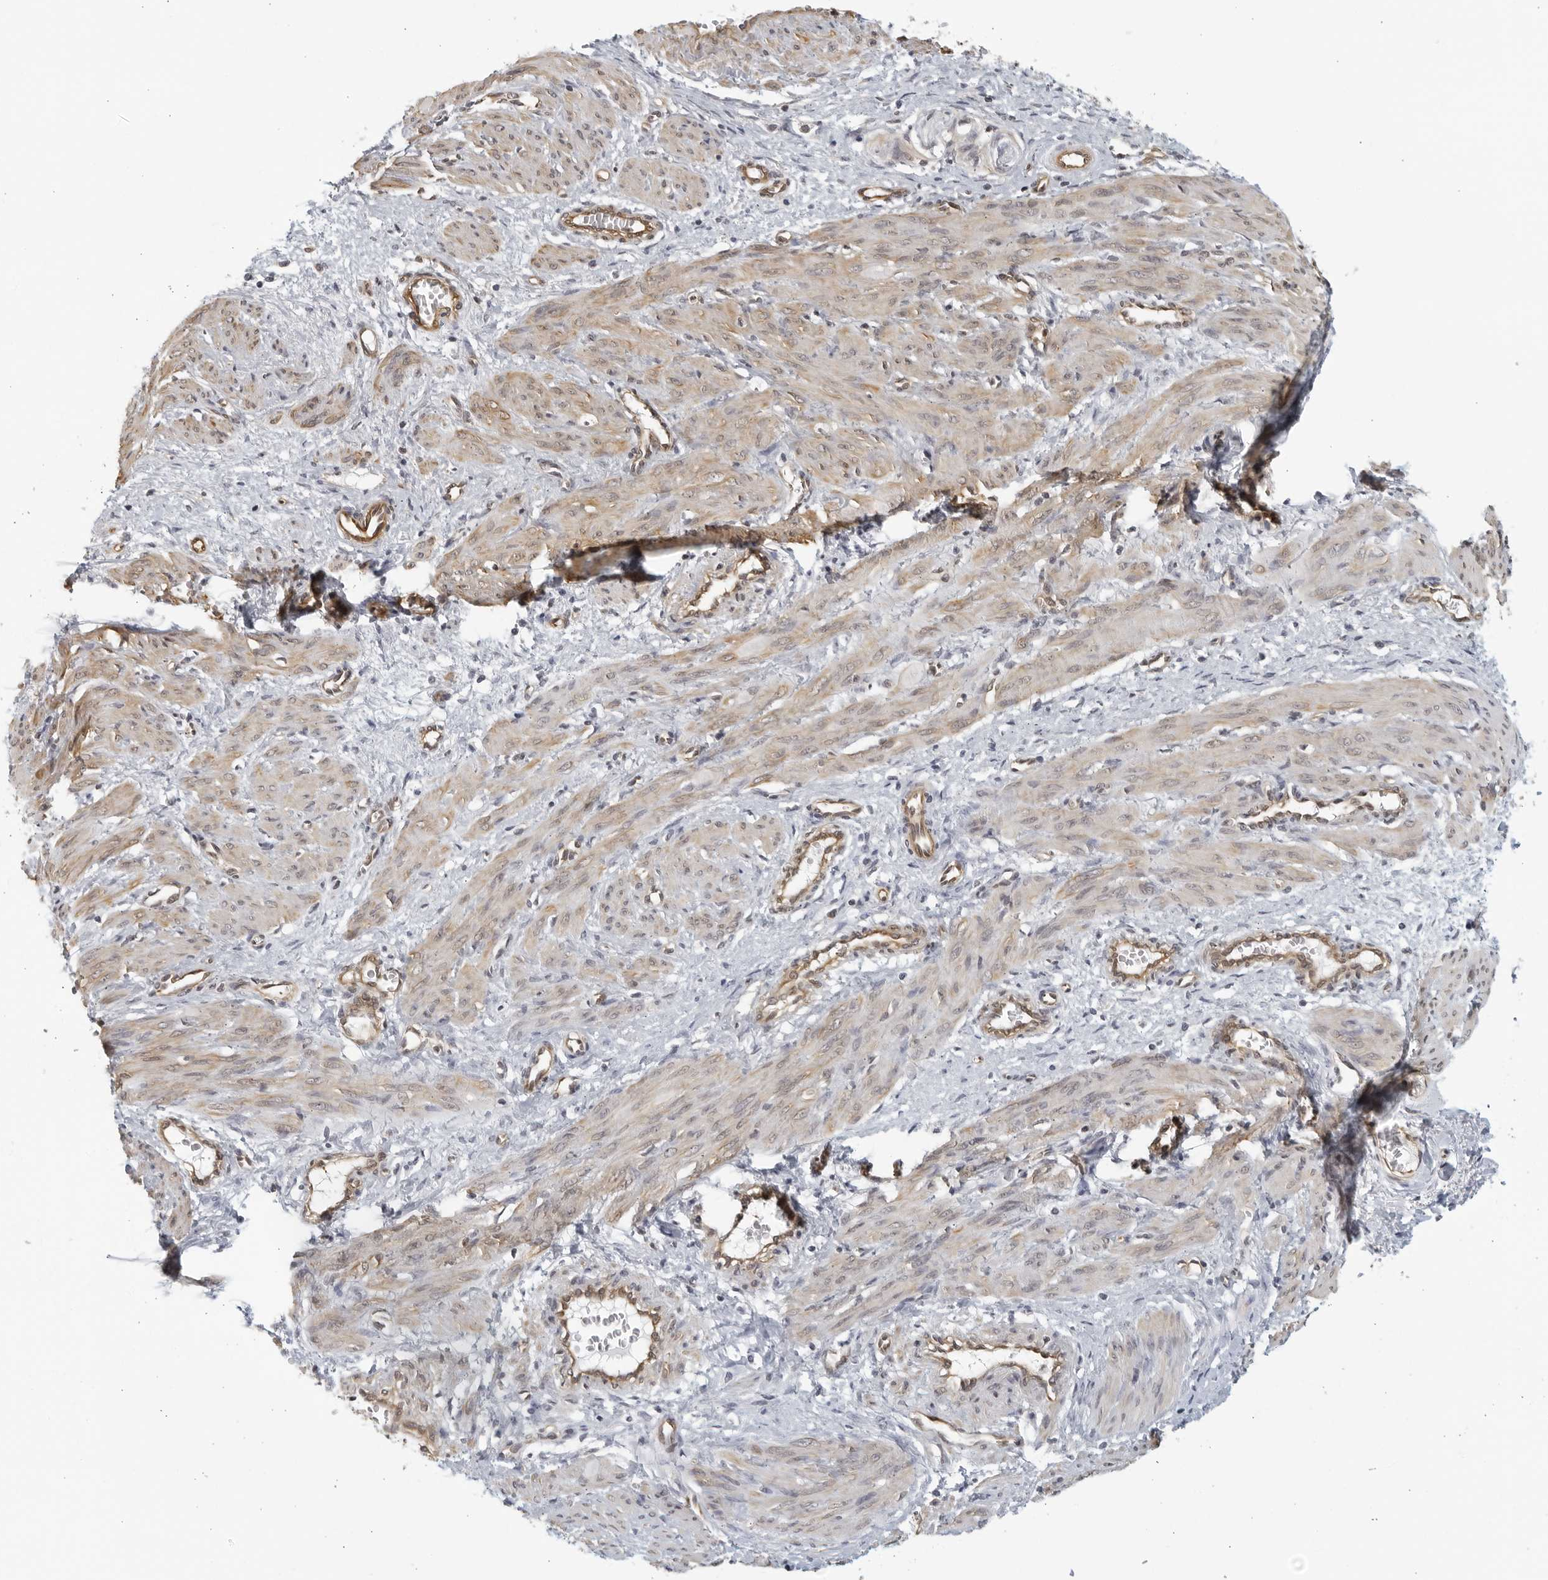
{"staining": {"intensity": "moderate", "quantity": "25%-75%", "location": "cytoplasmic/membranous"}, "tissue": "smooth muscle", "cell_type": "Smooth muscle cells", "image_type": "normal", "snomed": [{"axis": "morphology", "description": "Normal tissue, NOS"}, {"axis": "topography", "description": "Endometrium"}], "caption": "IHC (DAB (3,3'-diaminobenzidine)) staining of benign human smooth muscle reveals moderate cytoplasmic/membranous protein staining in approximately 25%-75% of smooth muscle cells.", "gene": "SERTAD4", "patient": {"sex": "female", "age": 33}}